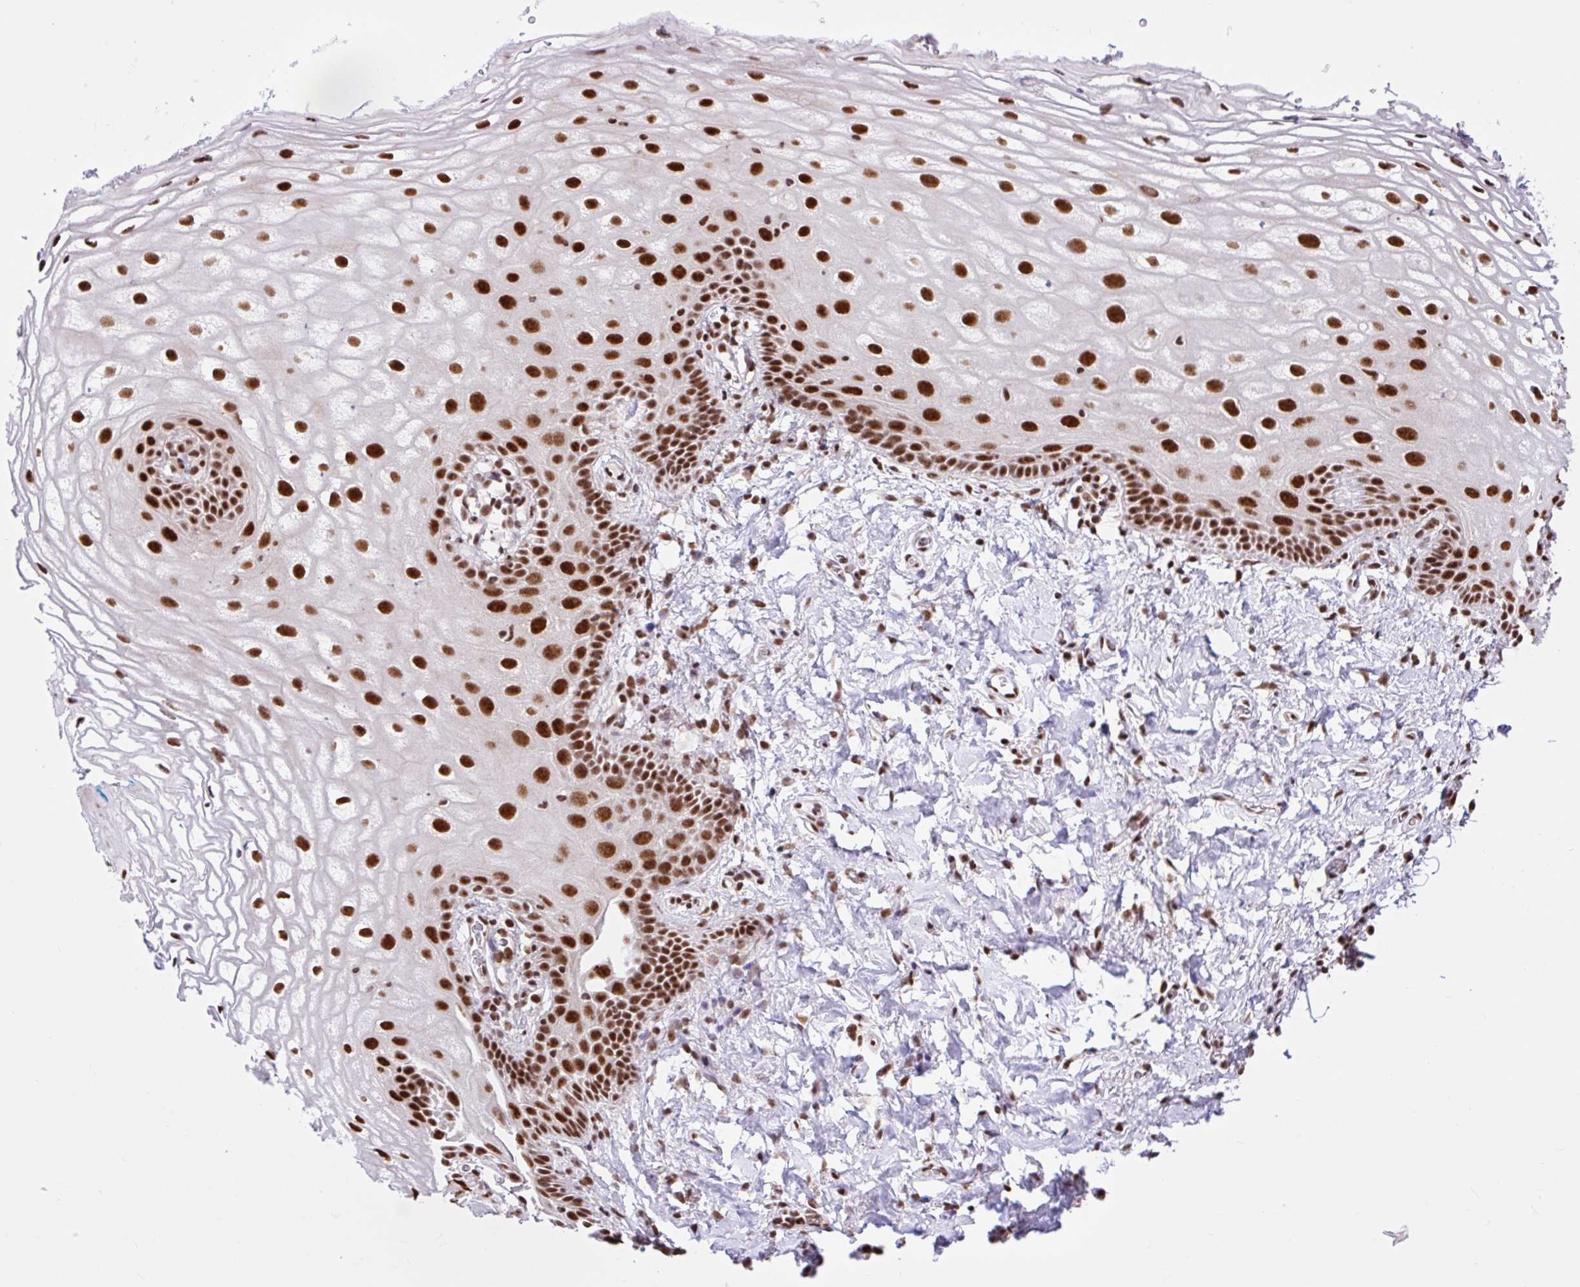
{"staining": {"intensity": "strong", "quantity": ">75%", "location": "nuclear"}, "tissue": "vagina", "cell_type": "Squamous epithelial cells", "image_type": "normal", "snomed": [{"axis": "morphology", "description": "Normal tissue, NOS"}, {"axis": "morphology", "description": "Adenocarcinoma, NOS"}, {"axis": "topography", "description": "Rectum"}, {"axis": "topography", "description": "Vagina"}, {"axis": "topography", "description": "Peripheral nerve tissue"}], "caption": "This image demonstrates immunohistochemistry staining of normal vagina, with high strong nuclear positivity in about >75% of squamous epithelial cells.", "gene": "CCDC12", "patient": {"sex": "female", "age": 71}}